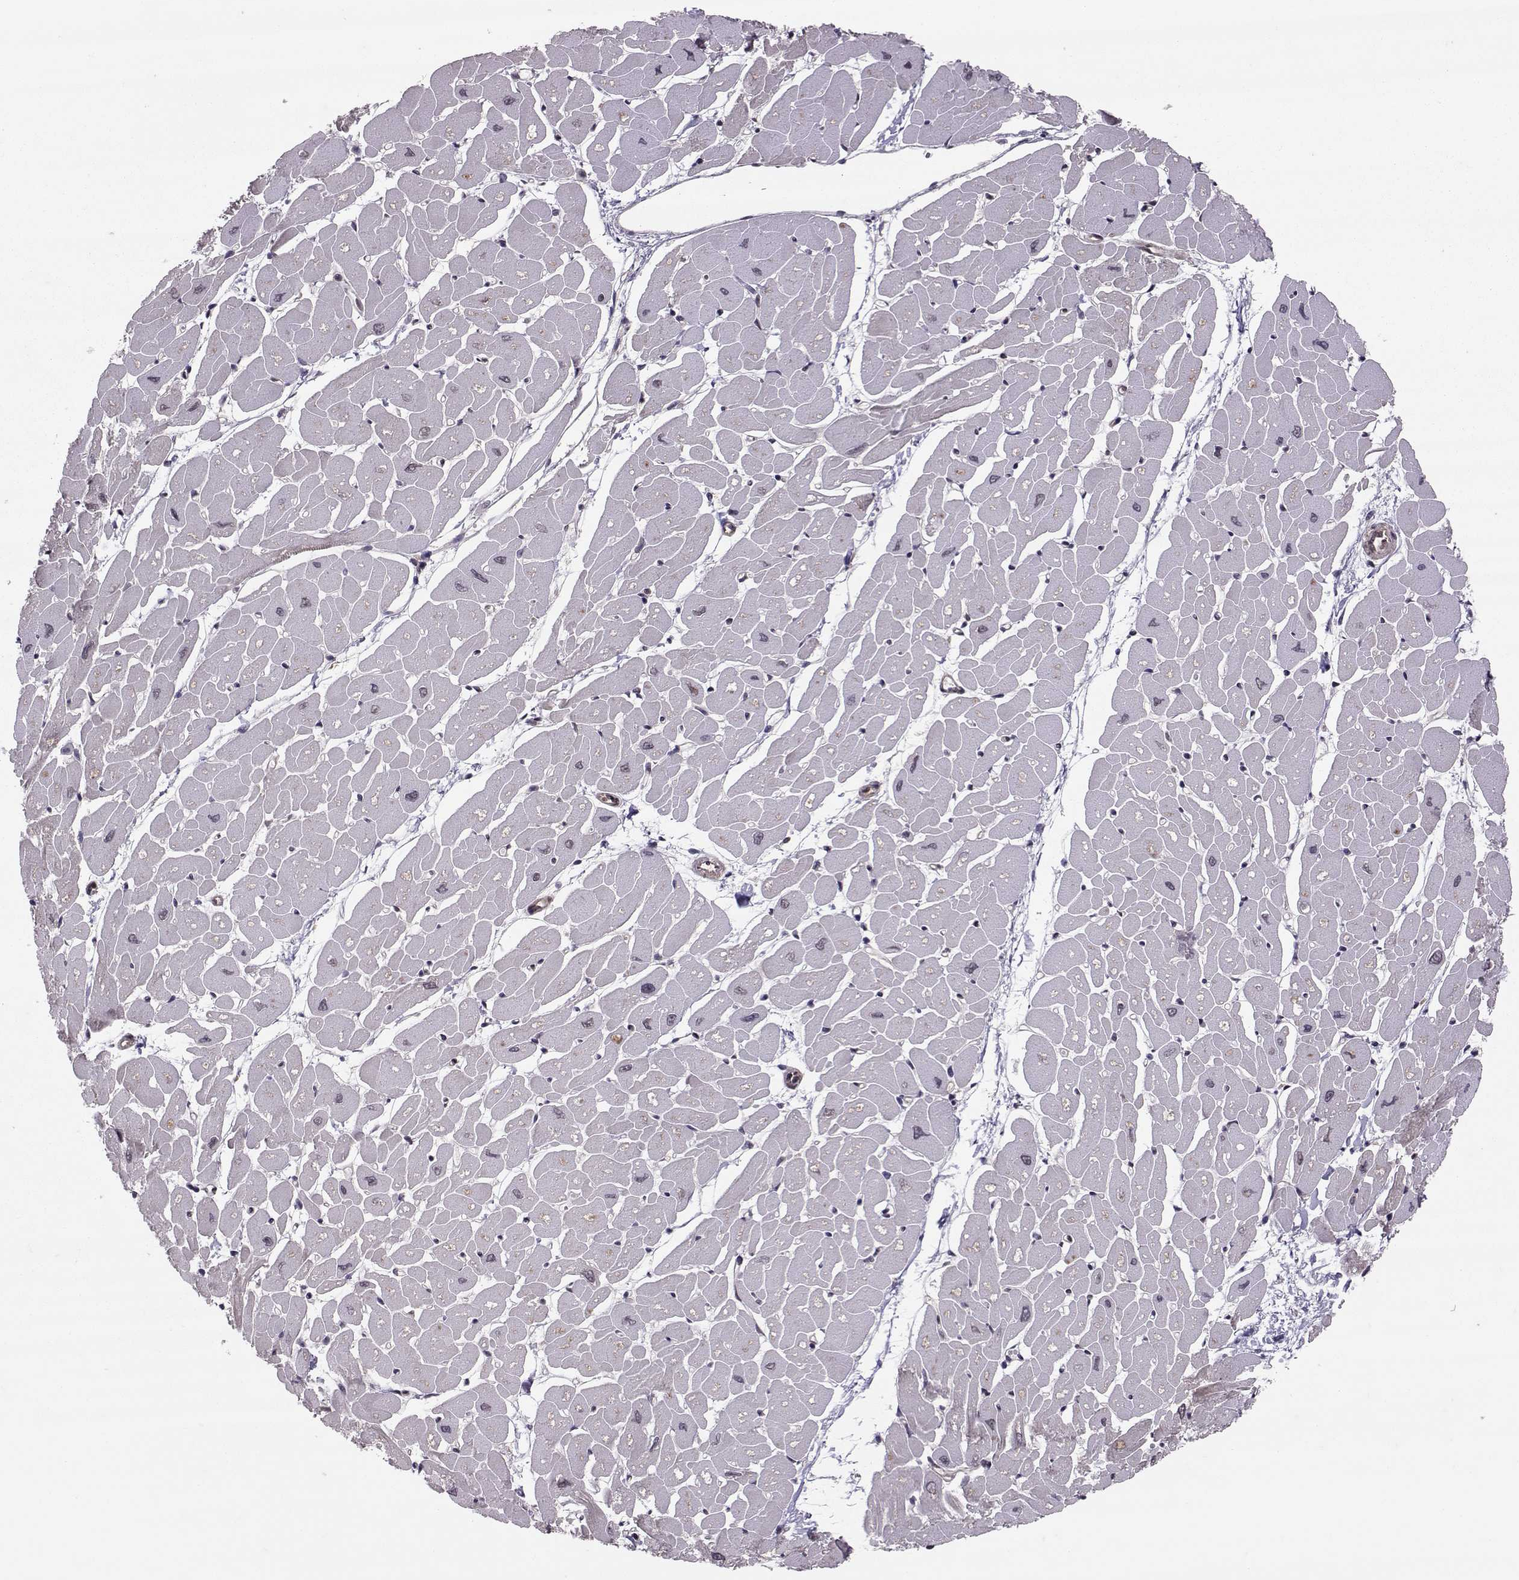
{"staining": {"intensity": "moderate", "quantity": "<25%", "location": "cytoplasmic/membranous"}, "tissue": "heart muscle", "cell_type": "Cardiomyocytes", "image_type": "normal", "snomed": [{"axis": "morphology", "description": "Normal tissue, NOS"}, {"axis": "topography", "description": "Heart"}], "caption": "Protein staining of normal heart muscle shows moderate cytoplasmic/membranous positivity in approximately <25% of cardiomyocytes. The protein is shown in brown color, while the nuclei are stained blue.", "gene": "PPP2R2A", "patient": {"sex": "male", "age": 57}}